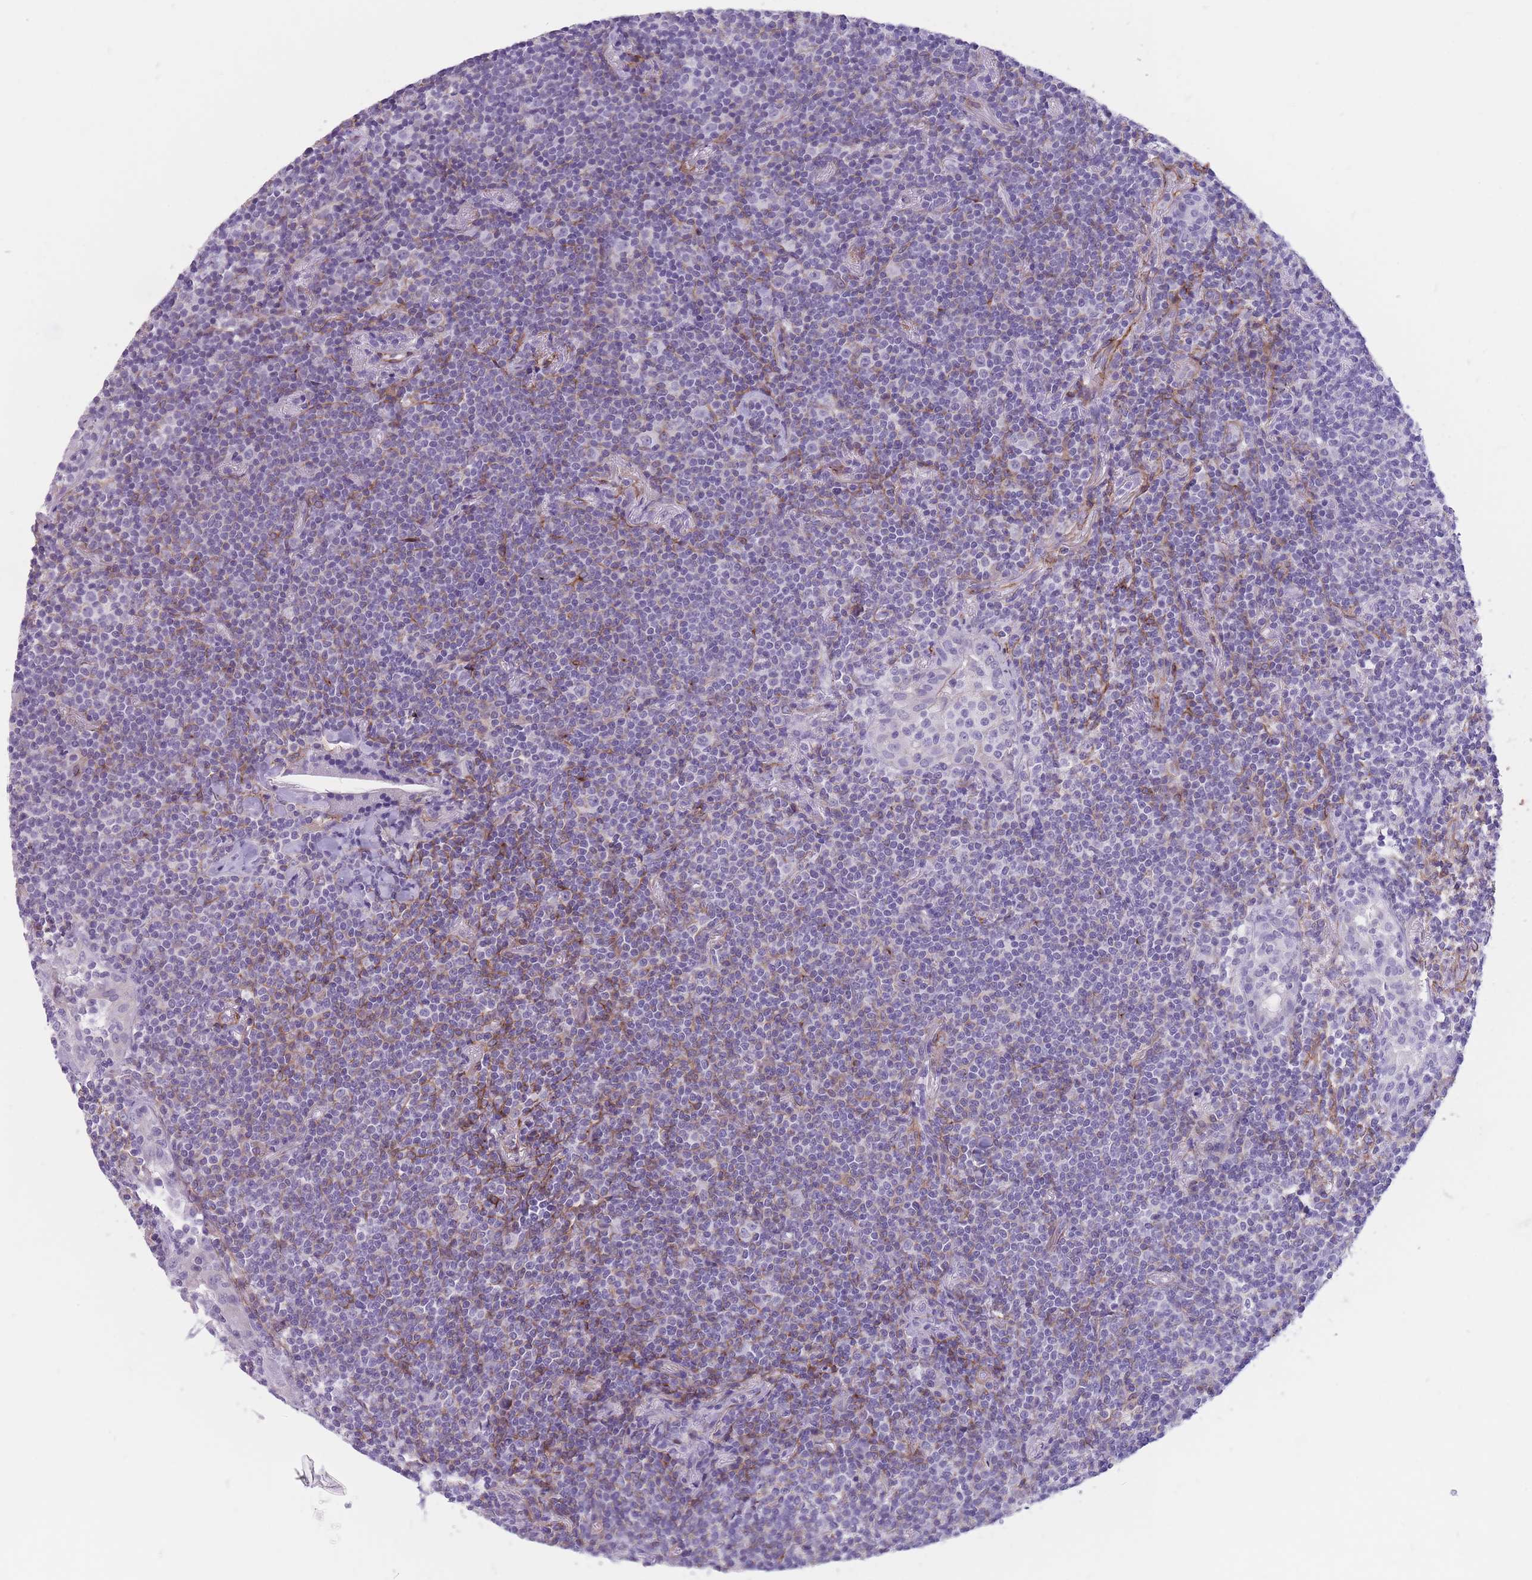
{"staining": {"intensity": "negative", "quantity": "none", "location": "none"}, "tissue": "lymphoma", "cell_type": "Tumor cells", "image_type": "cancer", "snomed": [{"axis": "morphology", "description": "Malignant lymphoma, non-Hodgkin's type, Low grade"}, {"axis": "topography", "description": "Lung"}], "caption": "Tumor cells show no significant protein positivity in malignant lymphoma, non-Hodgkin's type (low-grade).", "gene": "DPYD", "patient": {"sex": "female", "age": 71}}